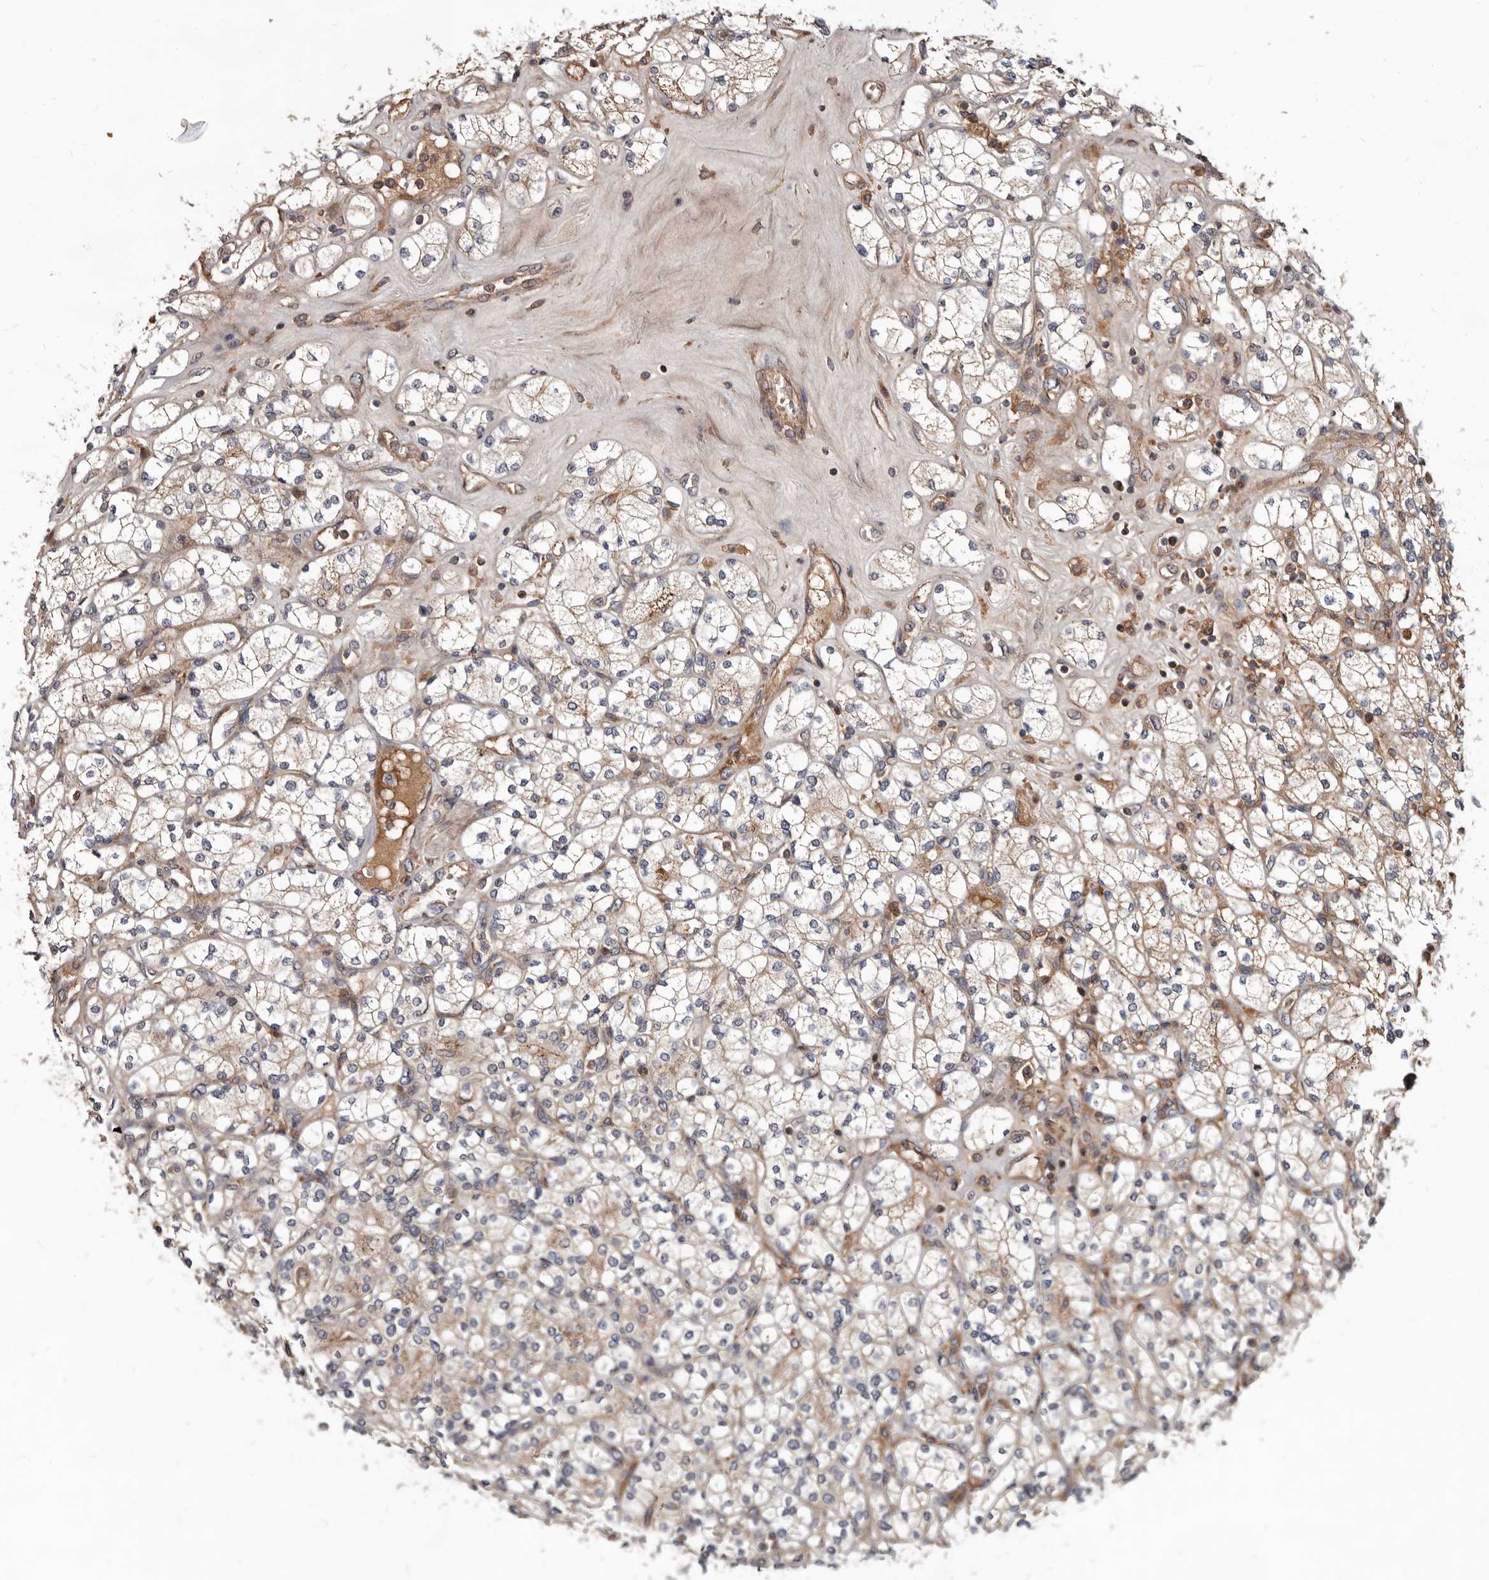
{"staining": {"intensity": "weak", "quantity": "25%-75%", "location": "cytoplasmic/membranous"}, "tissue": "renal cancer", "cell_type": "Tumor cells", "image_type": "cancer", "snomed": [{"axis": "morphology", "description": "Adenocarcinoma, NOS"}, {"axis": "topography", "description": "Kidney"}], "caption": "Adenocarcinoma (renal) tissue exhibits weak cytoplasmic/membranous expression in about 25%-75% of tumor cells", "gene": "WEE2", "patient": {"sex": "male", "age": 77}}